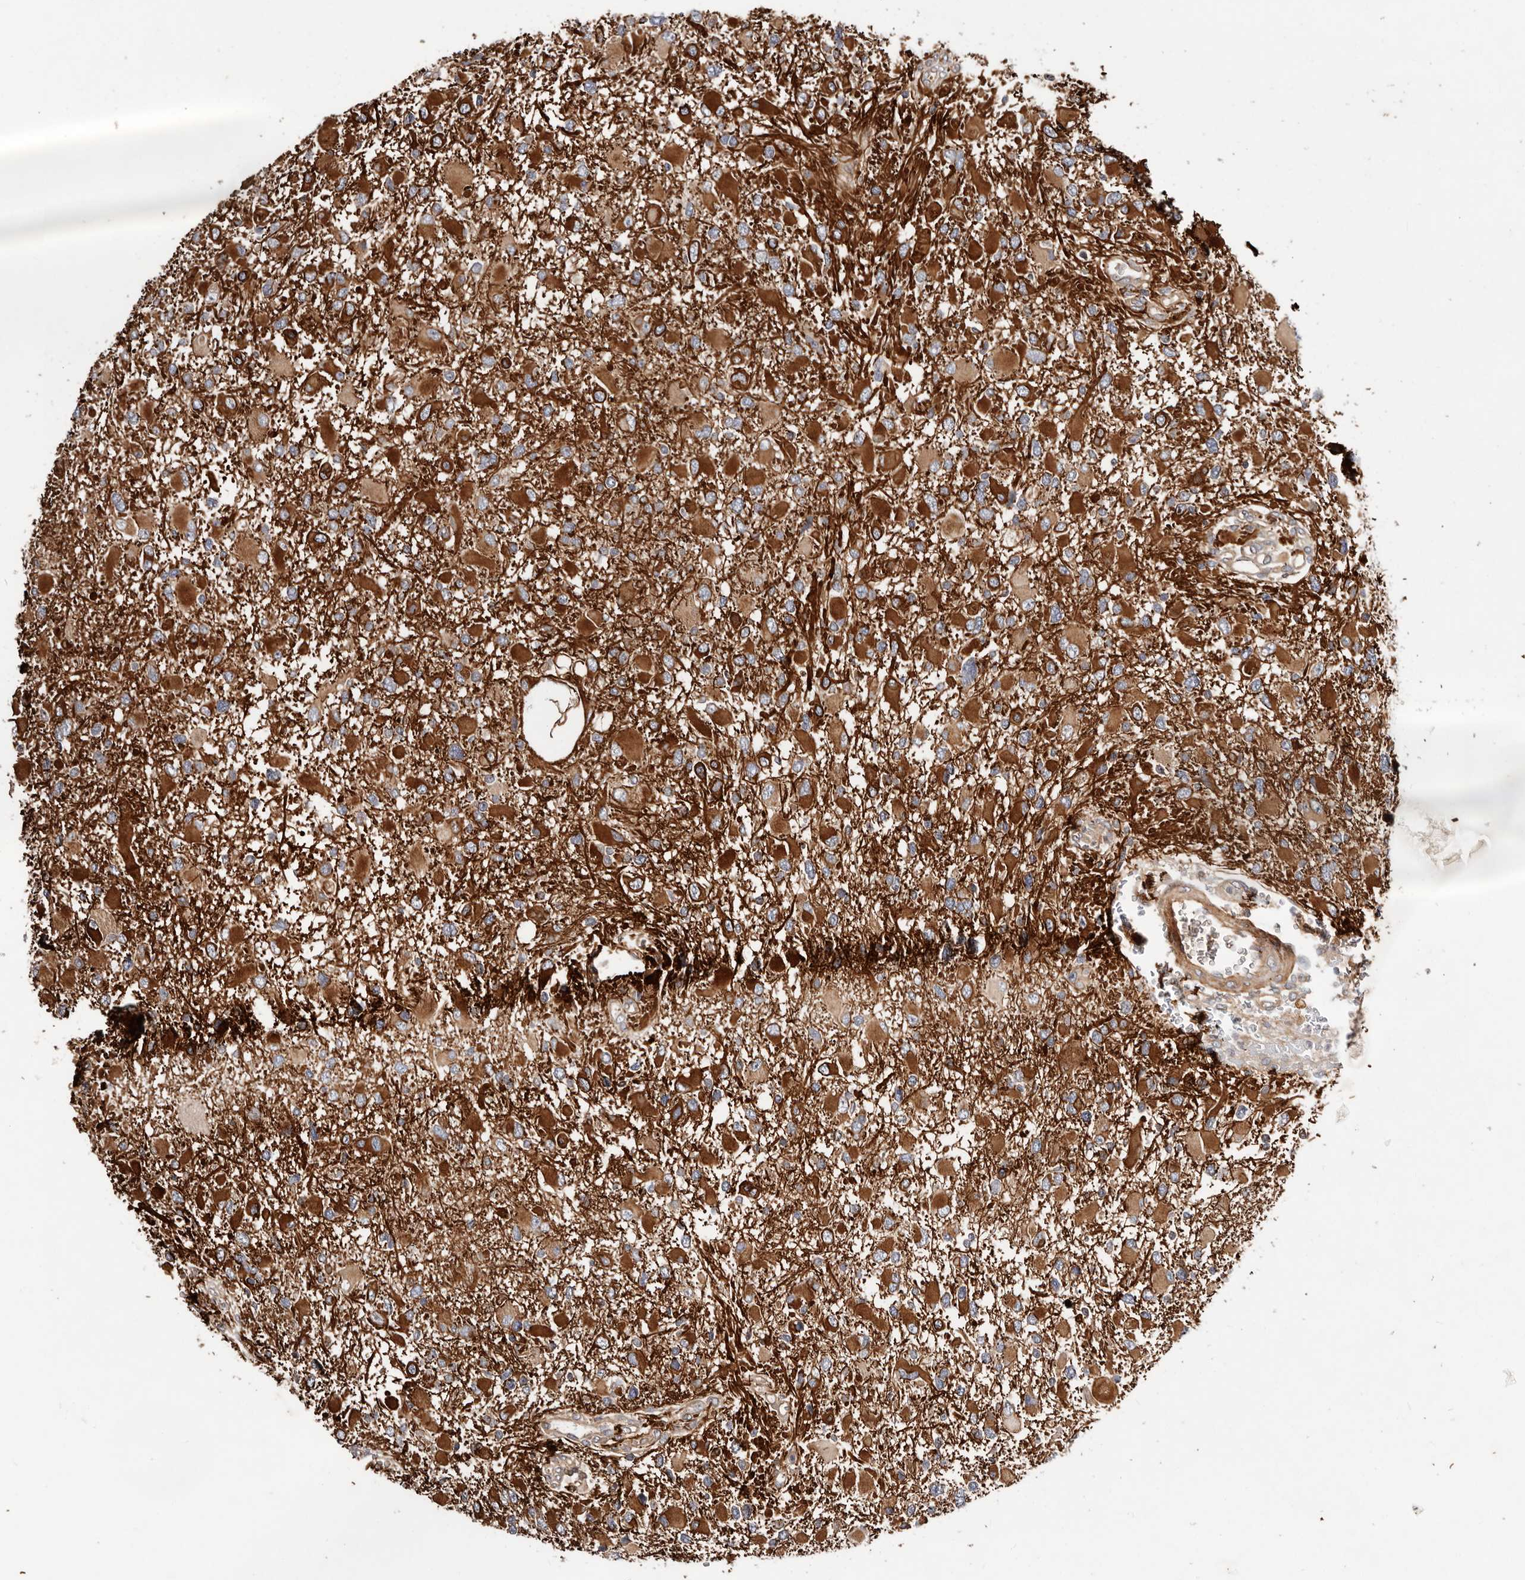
{"staining": {"intensity": "strong", "quantity": ">75%", "location": "cytoplasmic/membranous"}, "tissue": "glioma", "cell_type": "Tumor cells", "image_type": "cancer", "snomed": [{"axis": "morphology", "description": "Glioma, malignant, High grade"}, {"axis": "topography", "description": "Brain"}], "caption": "About >75% of tumor cells in human glioma reveal strong cytoplasmic/membranous protein expression as visualized by brown immunohistochemical staining.", "gene": "MACF1", "patient": {"sex": "male", "age": 53}}